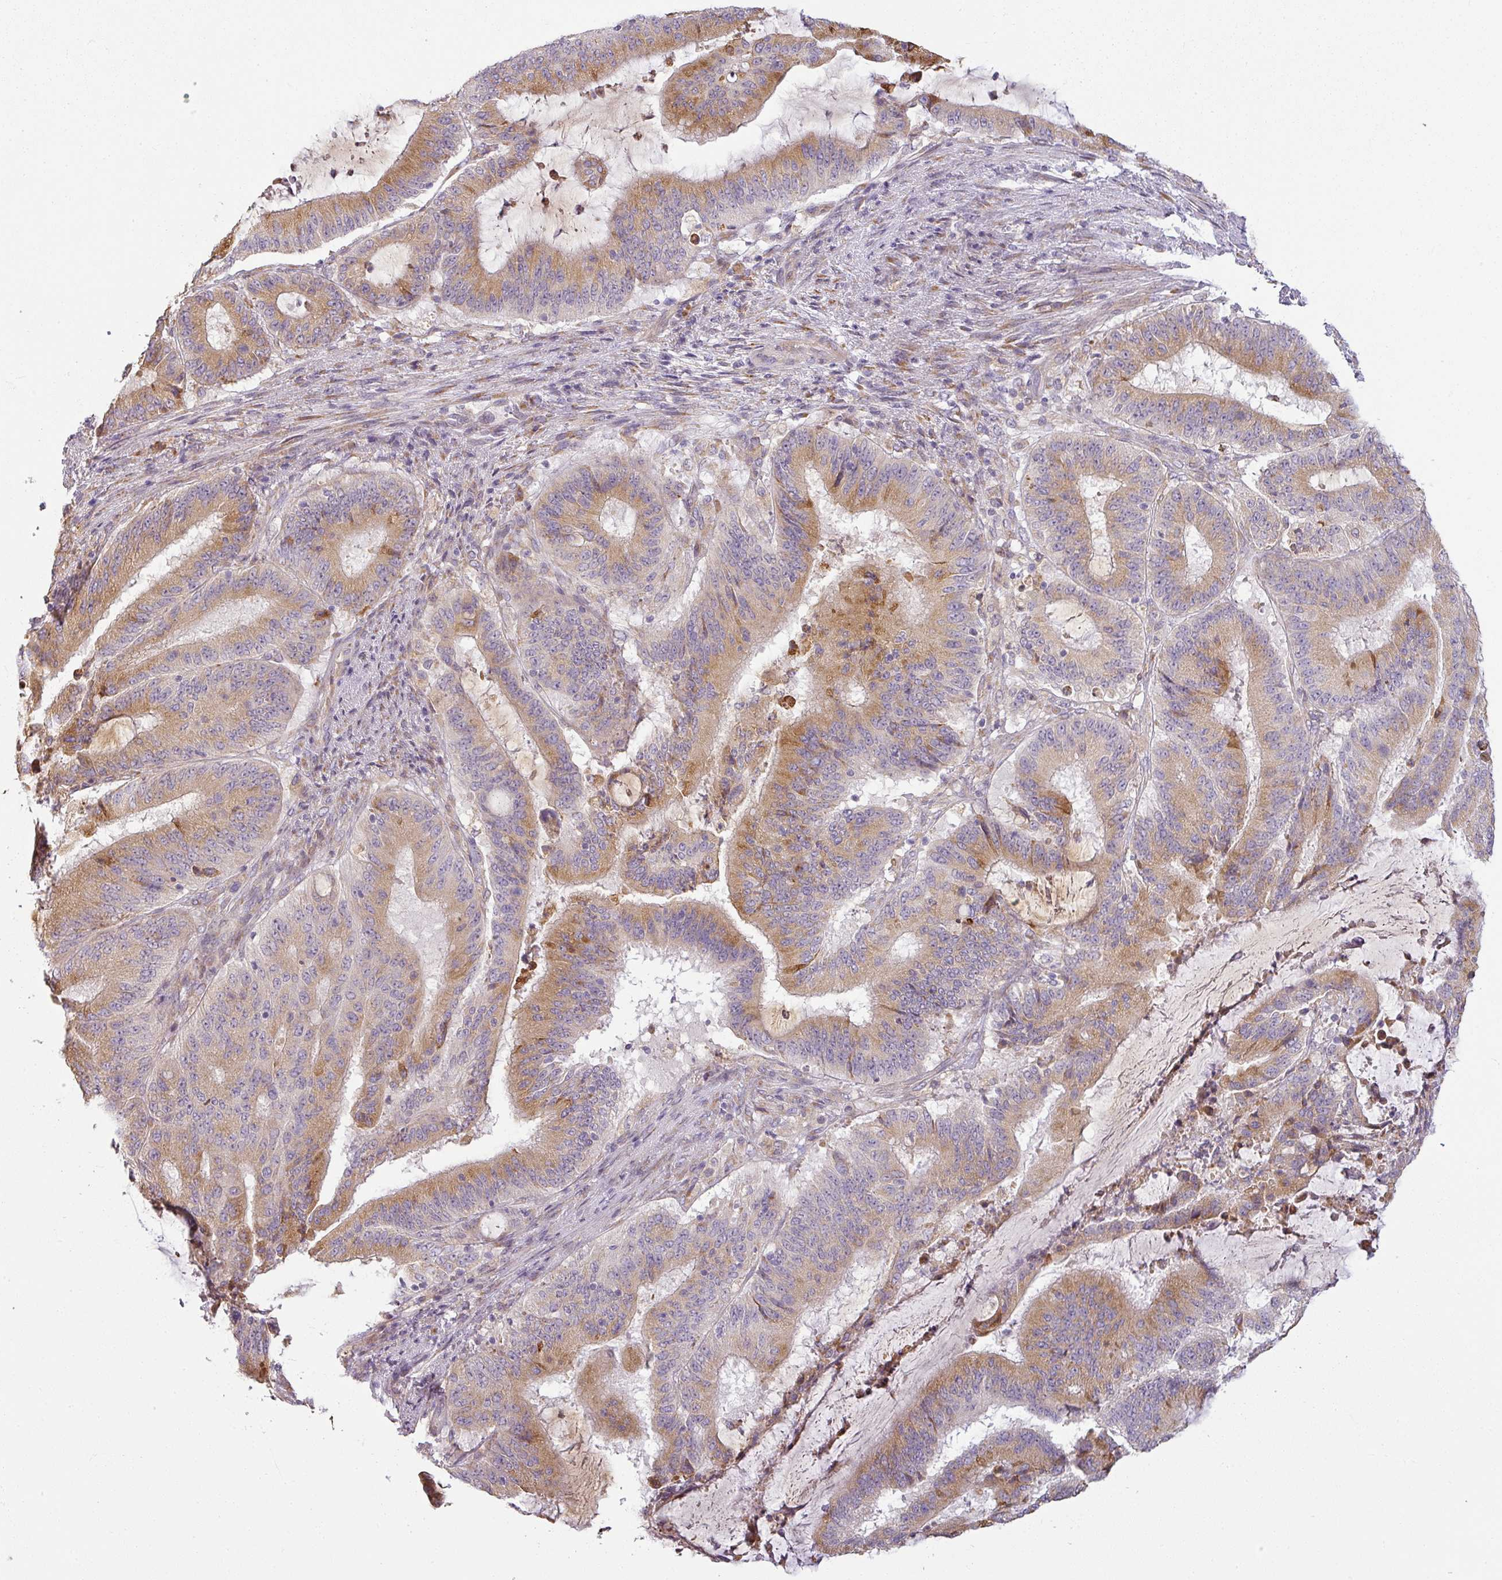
{"staining": {"intensity": "moderate", "quantity": "25%-75%", "location": "cytoplasmic/membranous"}, "tissue": "liver cancer", "cell_type": "Tumor cells", "image_type": "cancer", "snomed": [{"axis": "morphology", "description": "Normal tissue, NOS"}, {"axis": "morphology", "description": "Cholangiocarcinoma"}, {"axis": "topography", "description": "Liver"}, {"axis": "topography", "description": "Peripheral nerve tissue"}], "caption": "The micrograph shows immunohistochemical staining of cholangiocarcinoma (liver). There is moderate cytoplasmic/membranous staining is present in about 25%-75% of tumor cells.", "gene": "CCDC144A", "patient": {"sex": "female", "age": 73}}